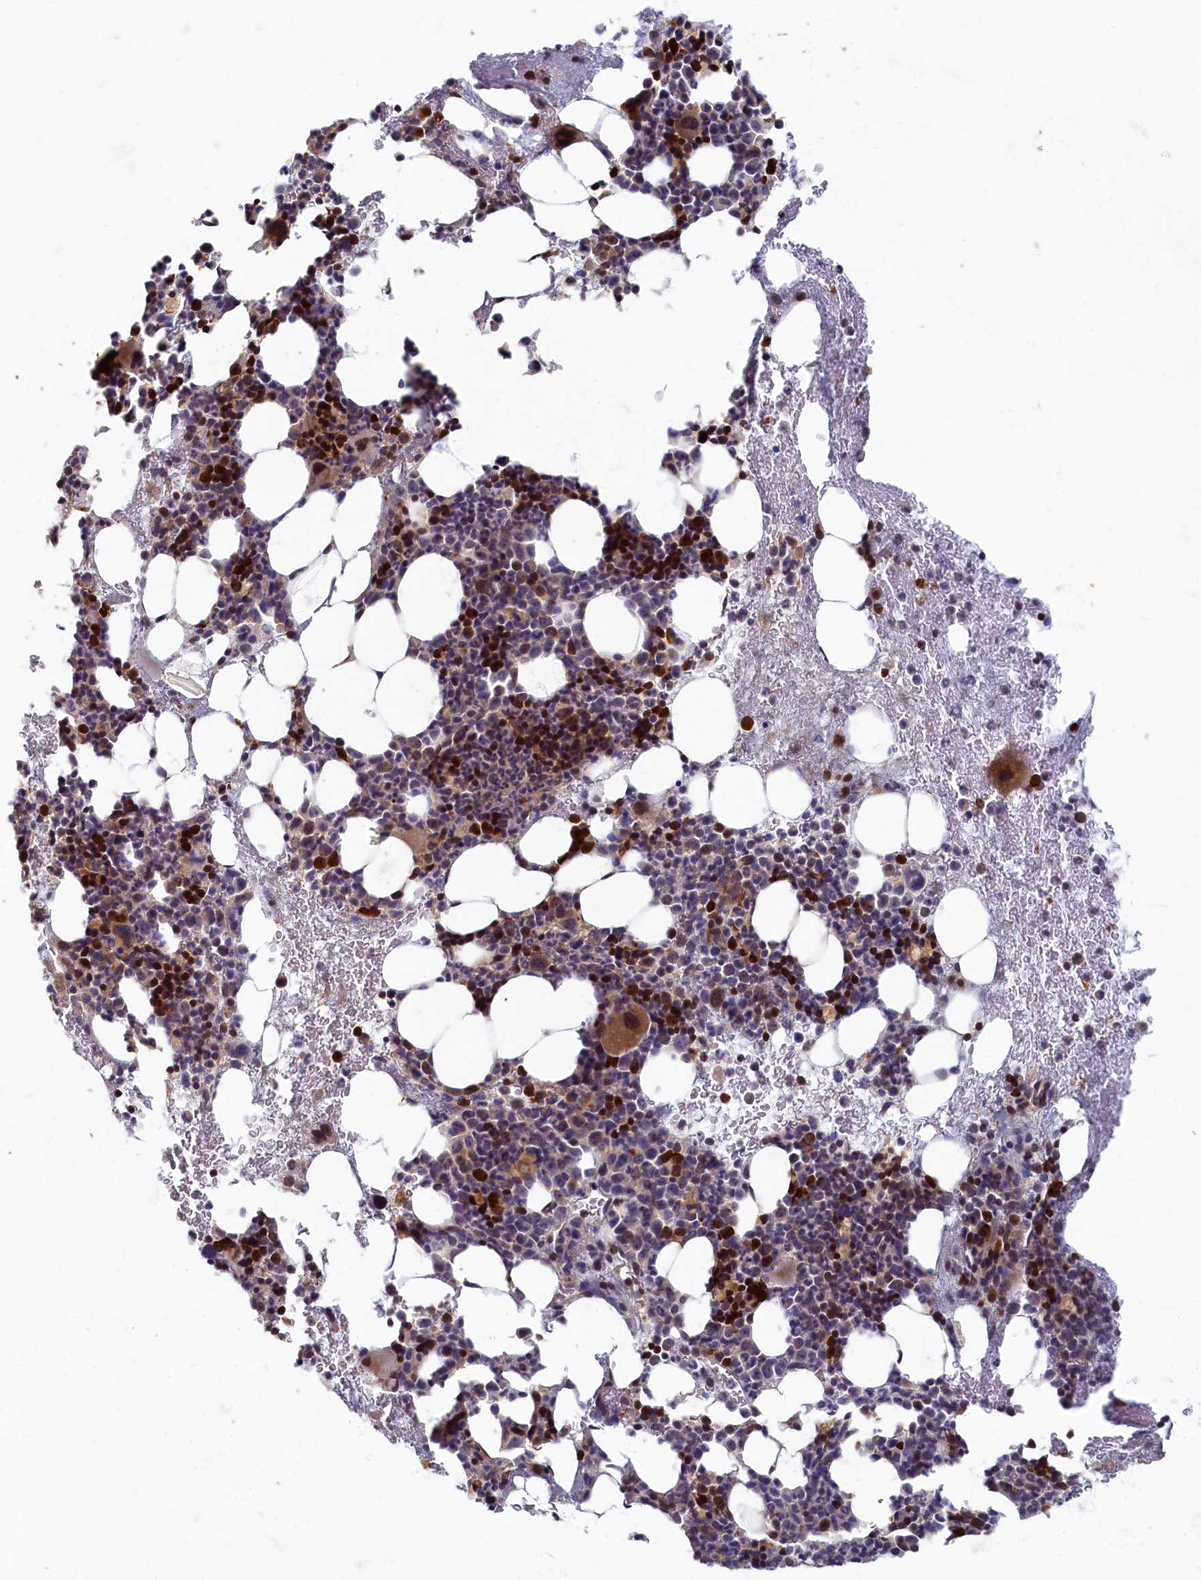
{"staining": {"intensity": "strong", "quantity": "<25%", "location": "cytoplasmic/membranous,nuclear"}, "tissue": "bone marrow", "cell_type": "Hematopoietic cells", "image_type": "normal", "snomed": [{"axis": "morphology", "description": "Normal tissue, NOS"}, {"axis": "topography", "description": "Bone marrow"}], "caption": "Immunohistochemical staining of benign bone marrow shows medium levels of strong cytoplasmic/membranous,nuclear staining in approximately <25% of hematopoietic cells. Nuclei are stained in blue.", "gene": "HUNK", "patient": {"sex": "female", "age": 37}}